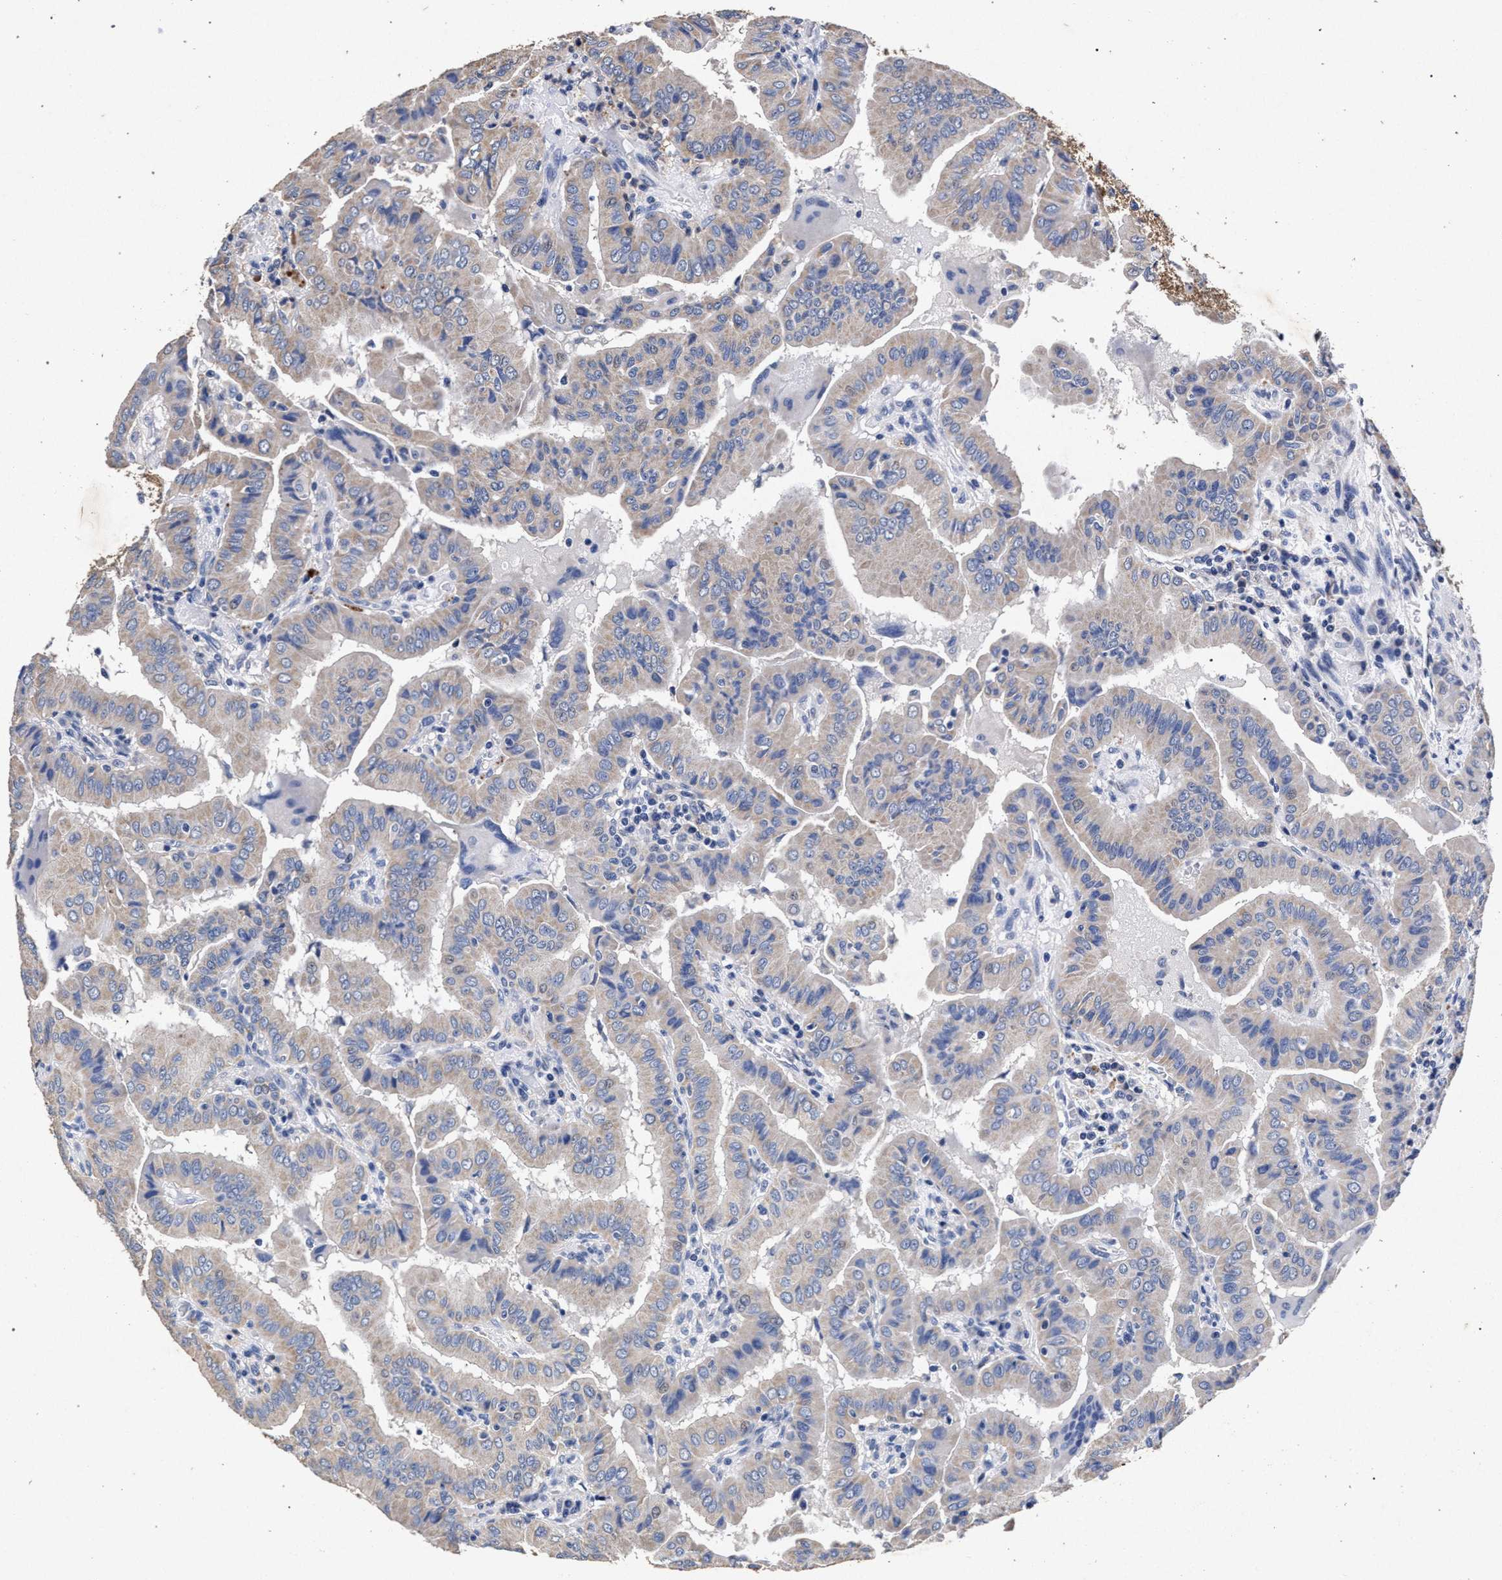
{"staining": {"intensity": "negative", "quantity": "none", "location": "none"}, "tissue": "thyroid cancer", "cell_type": "Tumor cells", "image_type": "cancer", "snomed": [{"axis": "morphology", "description": "Papillary adenocarcinoma, NOS"}, {"axis": "topography", "description": "Thyroid gland"}], "caption": "Tumor cells show no significant protein positivity in papillary adenocarcinoma (thyroid).", "gene": "ATP1A2", "patient": {"sex": "male", "age": 33}}